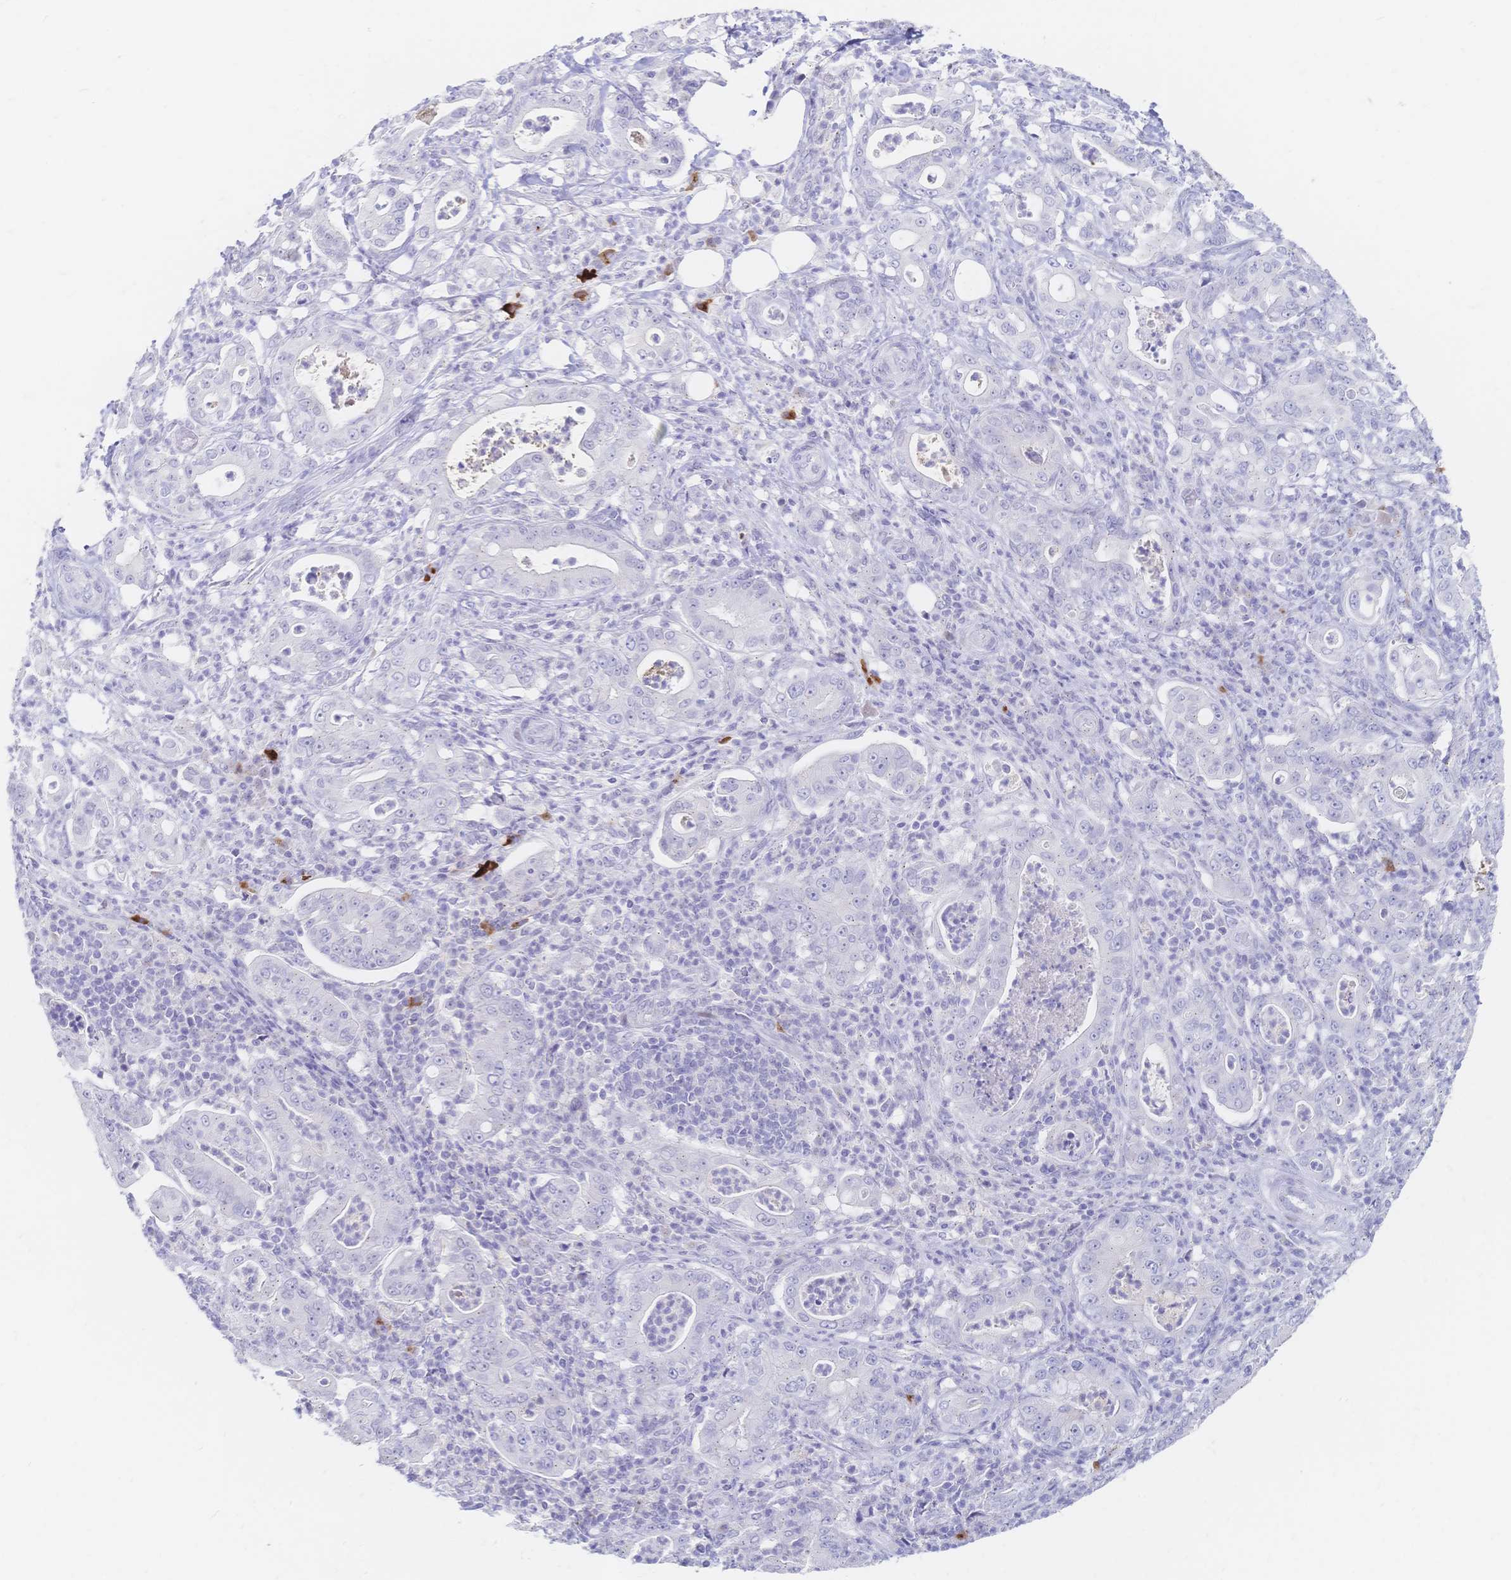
{"staining": {"intensity": "negative", "quantity": "none", "location": "none"}, "tissue": "pancreatic cancer", "cell_type": "Tumor cells", "image_type": "cancer", "snomed": [{"axis": "morphology", "description": "Adenocarcinoma, NOS"}, {"axis": "topography", "description": "Pancreas"}], "caption": "Pancreatic cancer (adenocarcinoma) was stained to show a protein in brown. There is no significant positivity in tumor cells.", "gene": "PSORS1C2", "patient": {"sex": "male", "age": 71}}